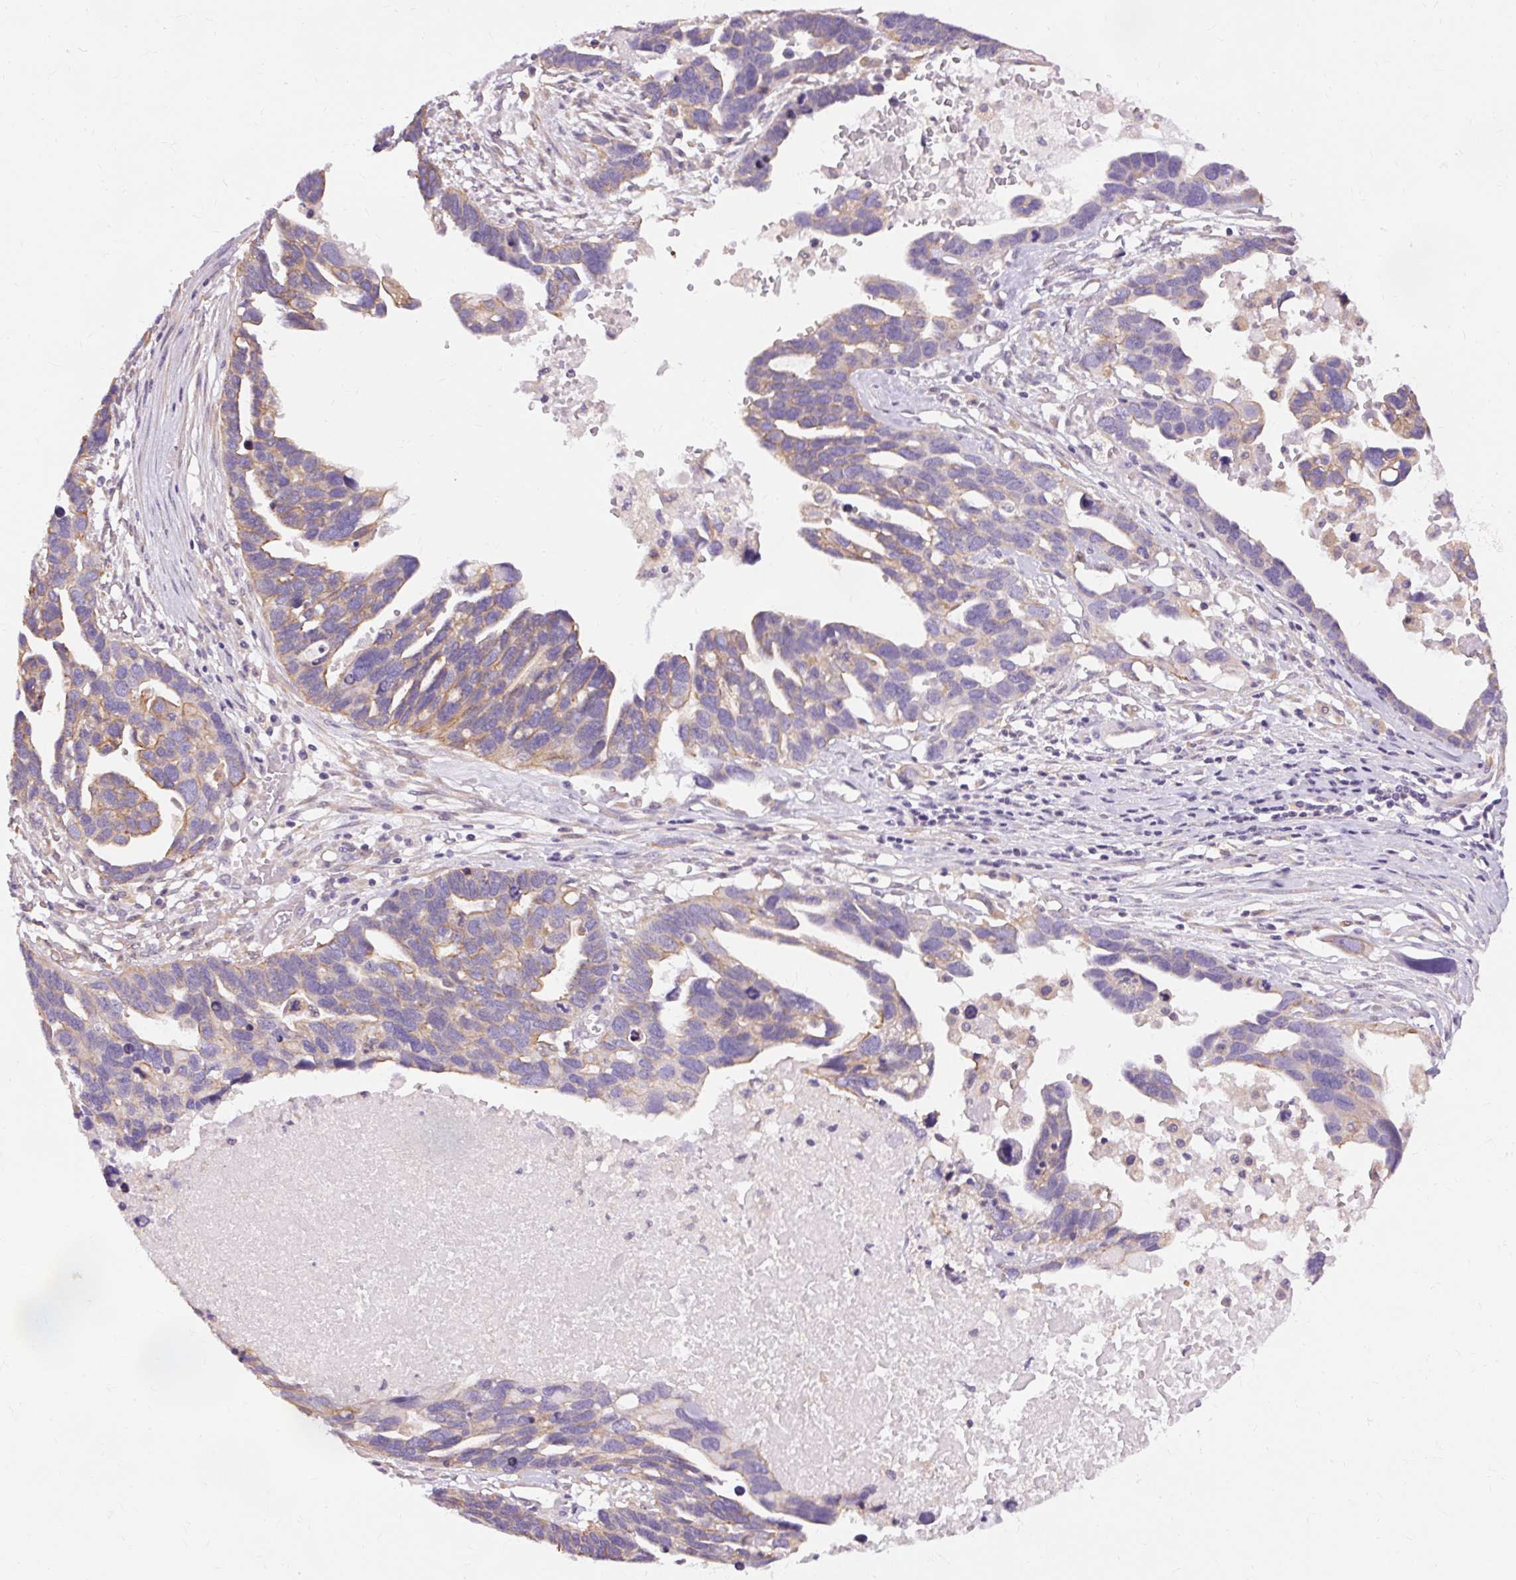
{"staining": {"intensity": "weak", "quantity": "<25%", "location": "cytoplasmic/membranous"}, "tissue": "ovarian cancer", "cell_type": "Tumor cells", "image_type": "cancer", "snomed": [{"axis": "morphology", "description": "Cystadenocarcinoma, serous, NOS"}, {"axis": "topography", "description": "Ovary"}], "caption": "Immunohistochemistry (IHC) of ovarian cancer (serous cystadenocarcinoma) displays no expression in tumor cells. (Stains: DAB IHC with hematoxylin counter stain, Microscopy: brightfield microscopy at high magnification).", "gene": "TM6SF1", "patient": {"sex": "female", "age": 54}}